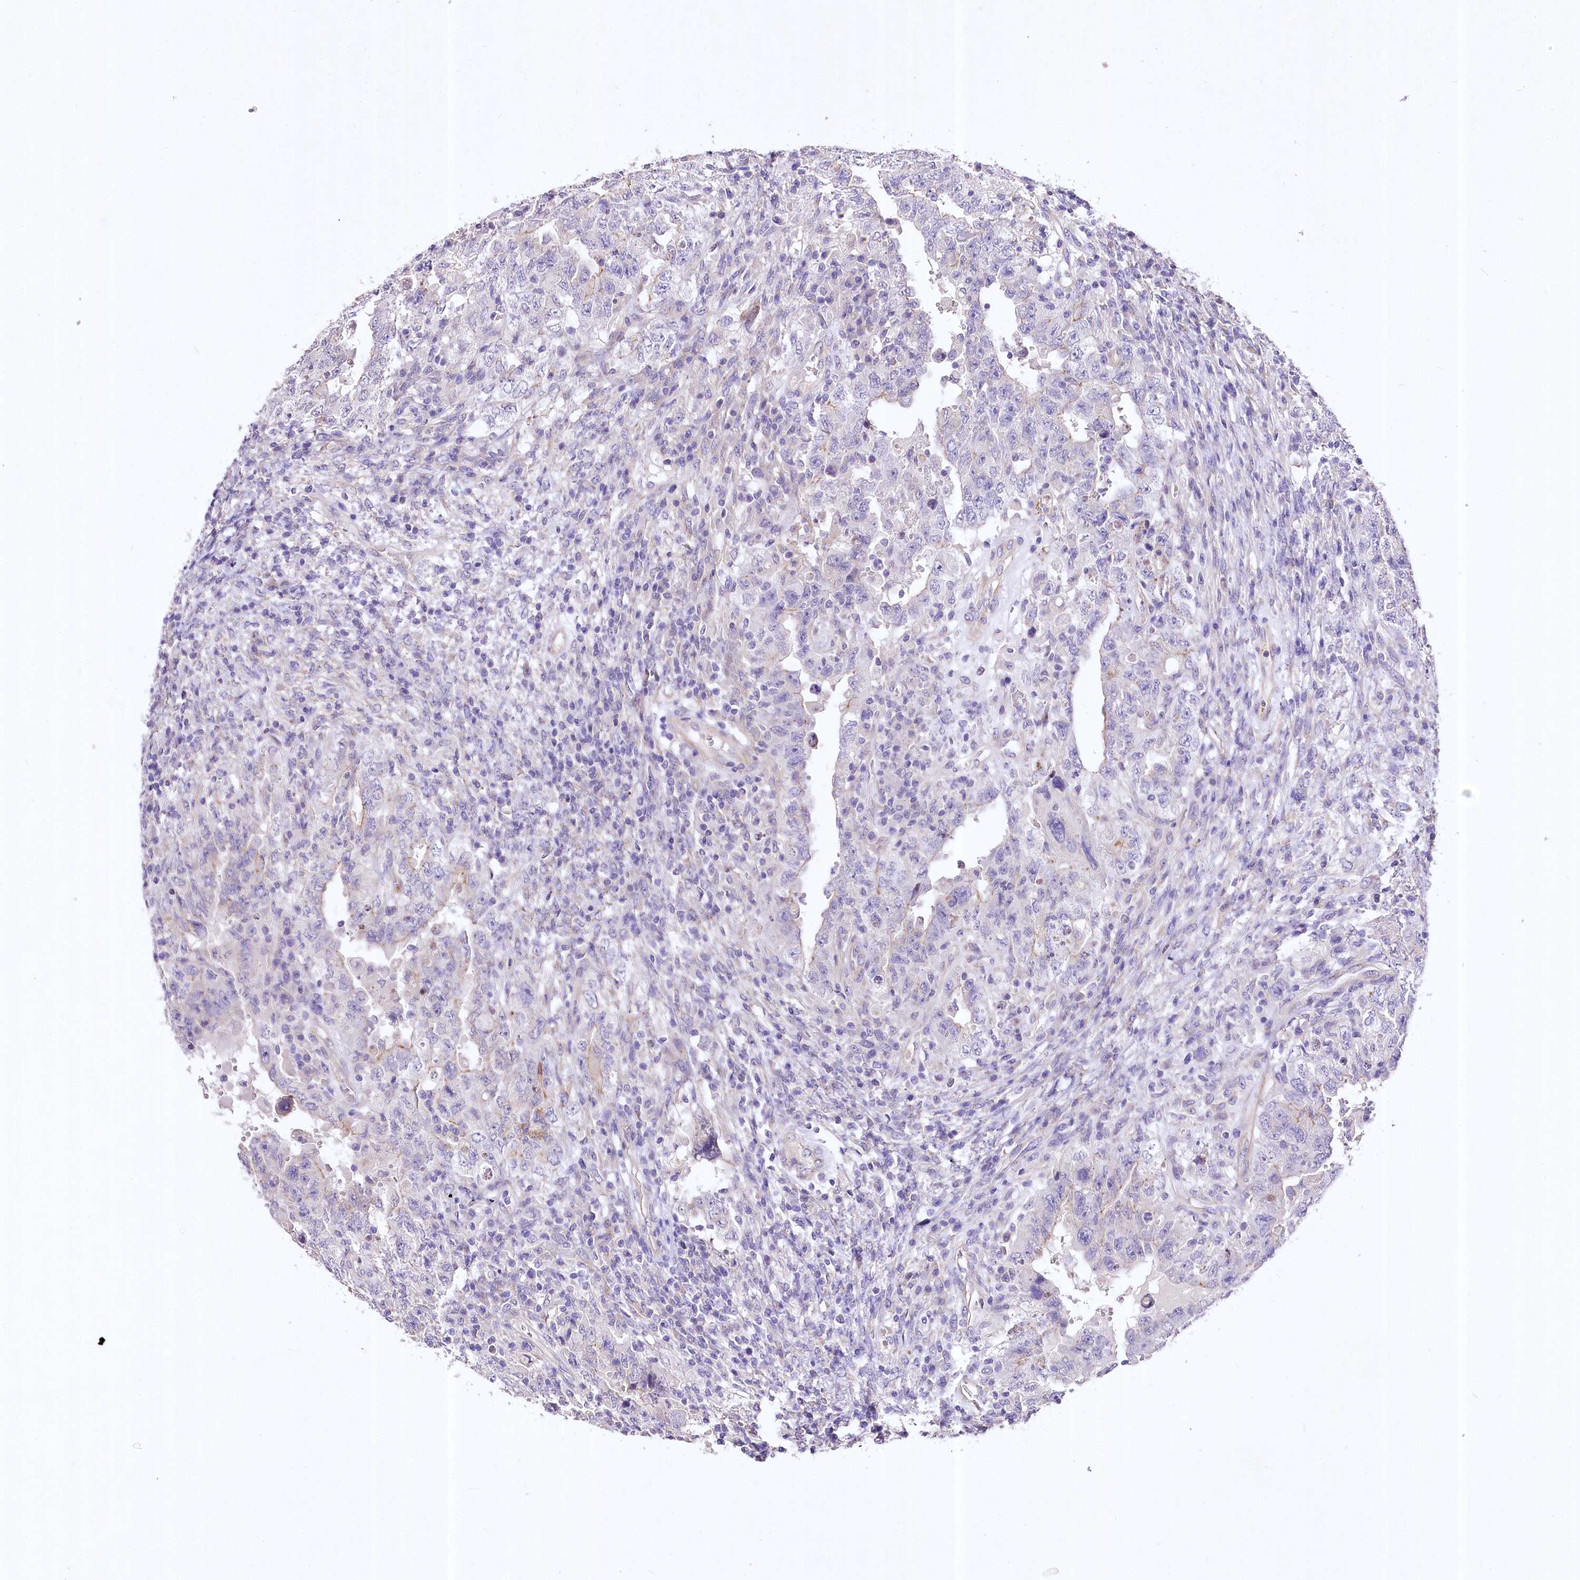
{"staining": {"intensity": "negative", "quantity": "none", "location": "none"}, "tissue": "testis cancer", "cell_type": "Tumor cells", "image_type": "cancer", "snomed": [{"axis": "morphology", "description": "Carcinoma, Embryonal, NOS"}, {"axis": "topography", "description": "Testis"}], "caption": "Immunohistochemistry image of neoplastic tissue: human testis cancer stained with DAB (3,3'-diaminobenzidine) reveals no significant protein positivity in tumor cells.", "gene": "RDH16", "patient": {"sex": "male", "age": 26}}